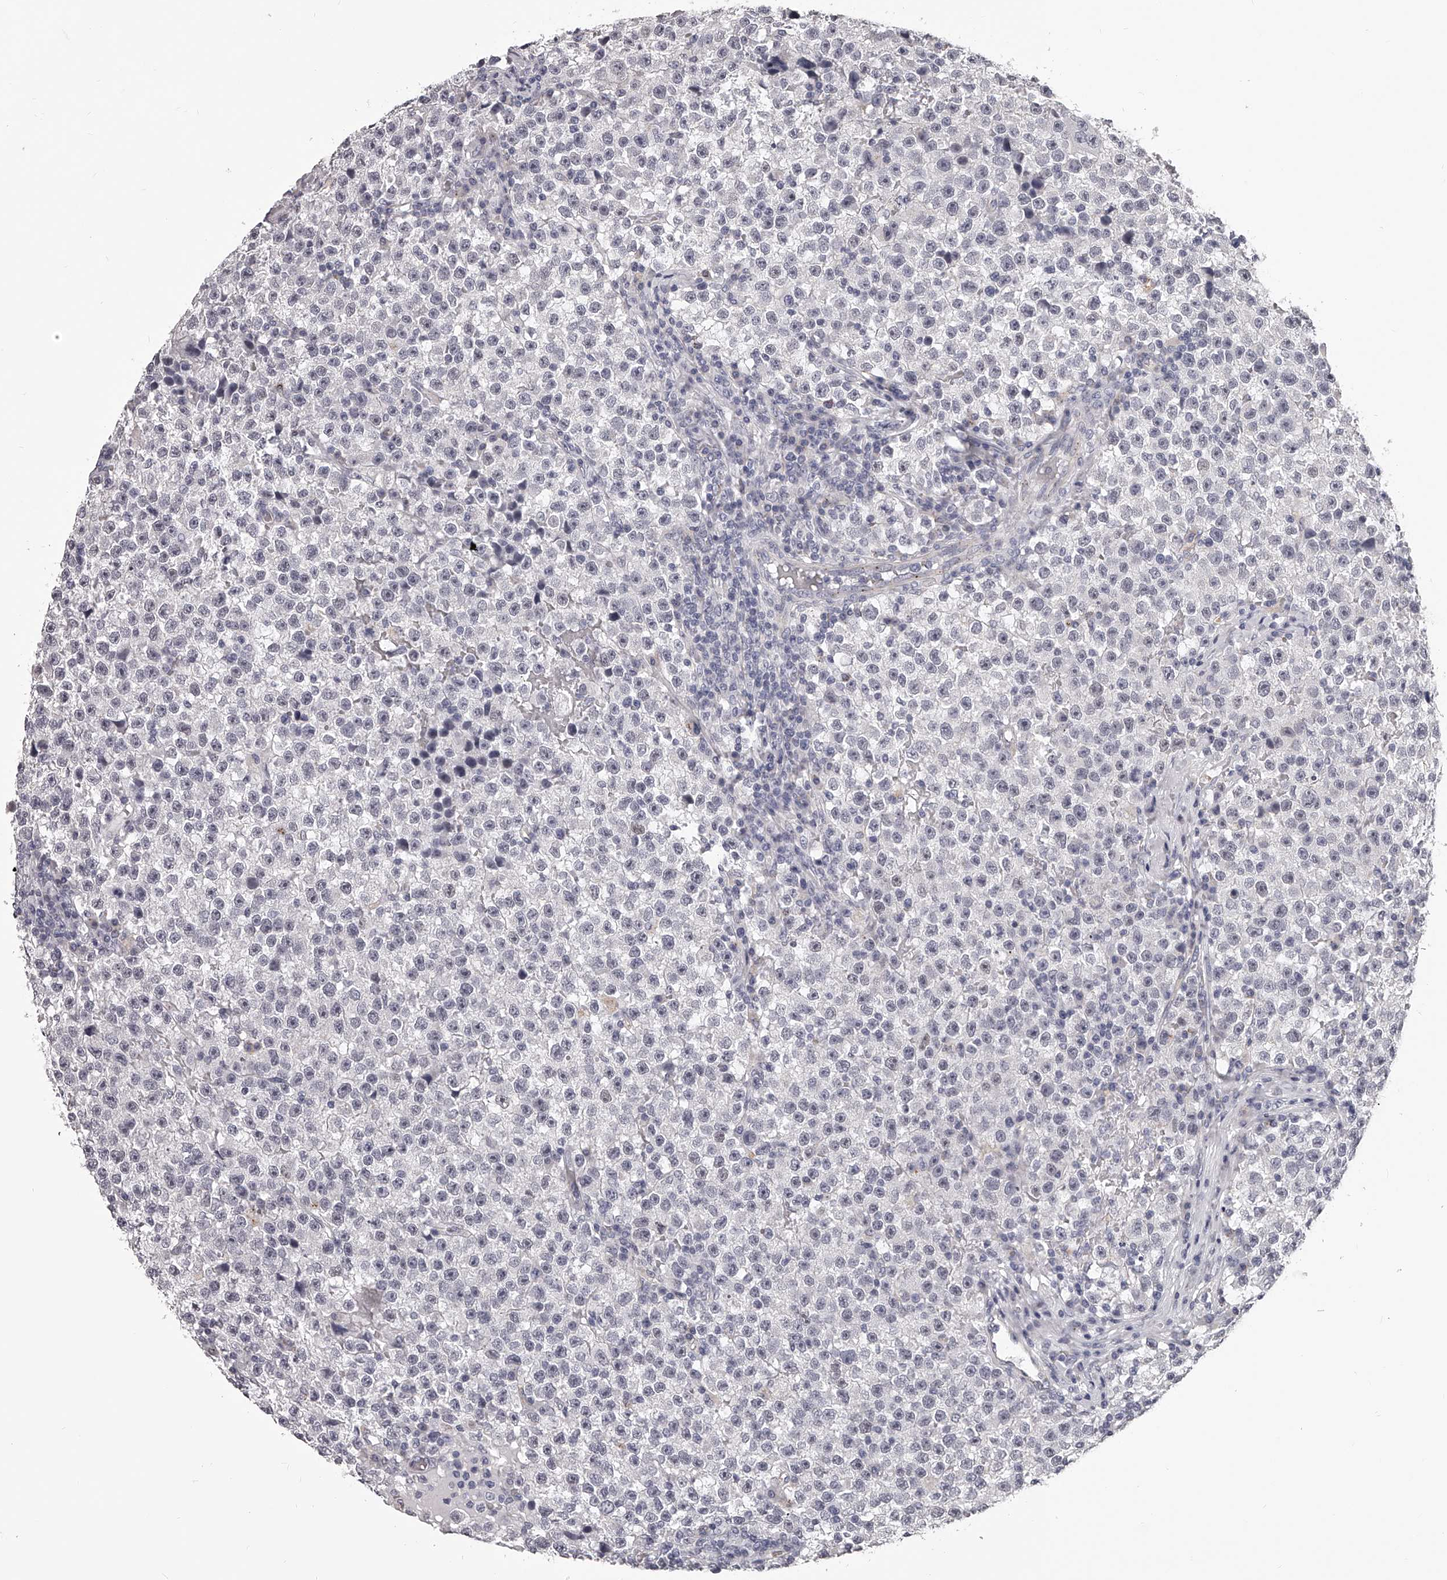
{"staining": {"intensity": "negative", "quantity": "none", "location": "none"}, "tissue": "testis cancer", "cell_type": "Tumor cells", "image_type": "cancer", "snomed": [{"axis": "morphology", "description": "Seminoma, NOS"}, {"axis": "topography", "description": "Testis"}], "caption": "IHC micrograph of testis cancer stained for a protein (brown), which displays no staining in tumor cells.", "gene": "DMRT1", "patient": {"sex": "male", "age": 22}}